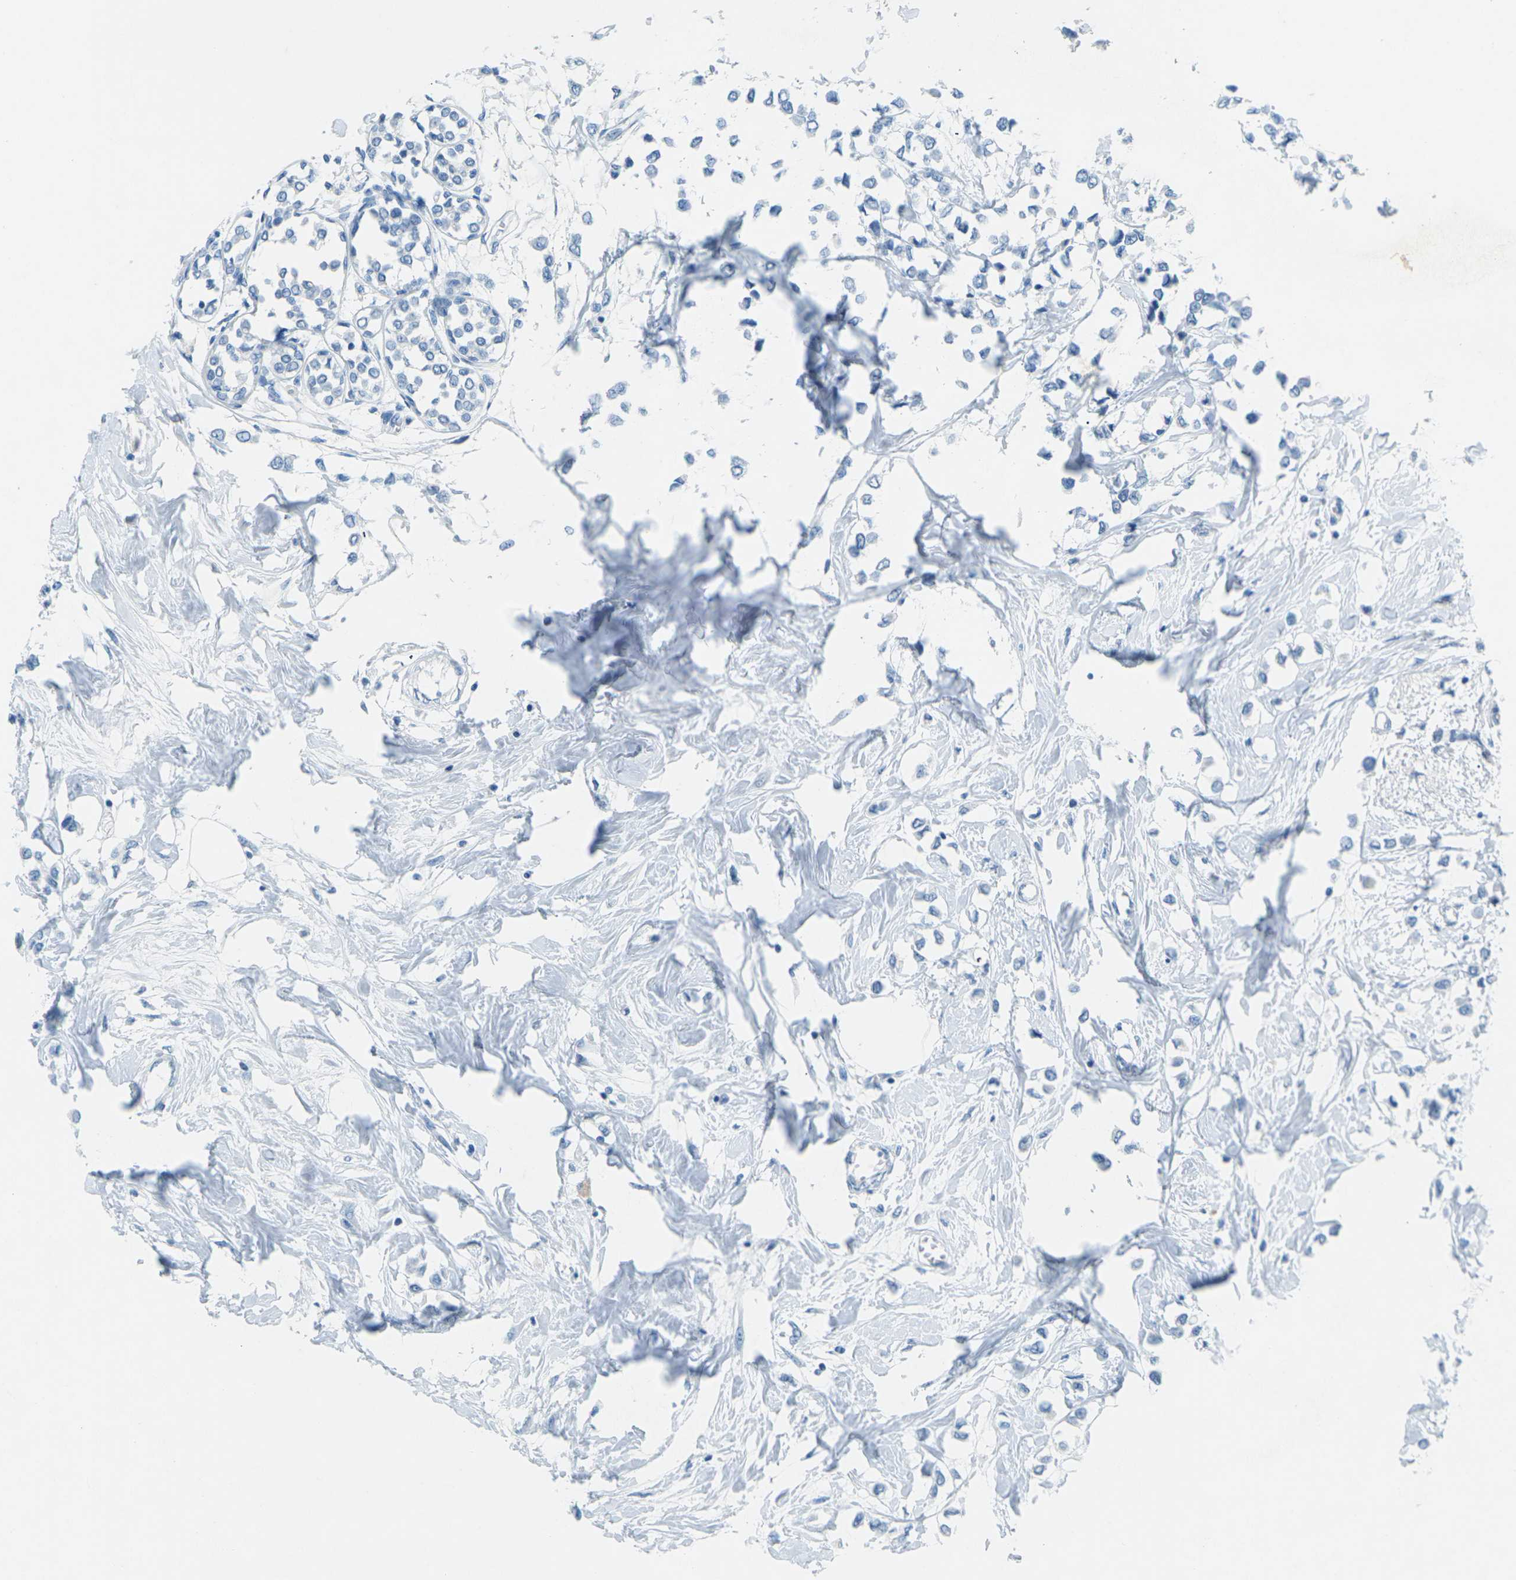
{"staining": {"intensity": "negative", "quantity": "none", "location": "none"}, "tissue": "breast cancer", "cell_type": "Tumor cells", "image_type": "cancer", "snomed": [{"axis": "morphology", "description": "Lobular carcinoma"}, {"axis": "topography", "description": "Breast"}], "caption": "The histopathology image shows no staining of tumor cells in breast lobular carcinoma.", "gene": "CDH16", "patient": {"sex": "female", "age": 51}}